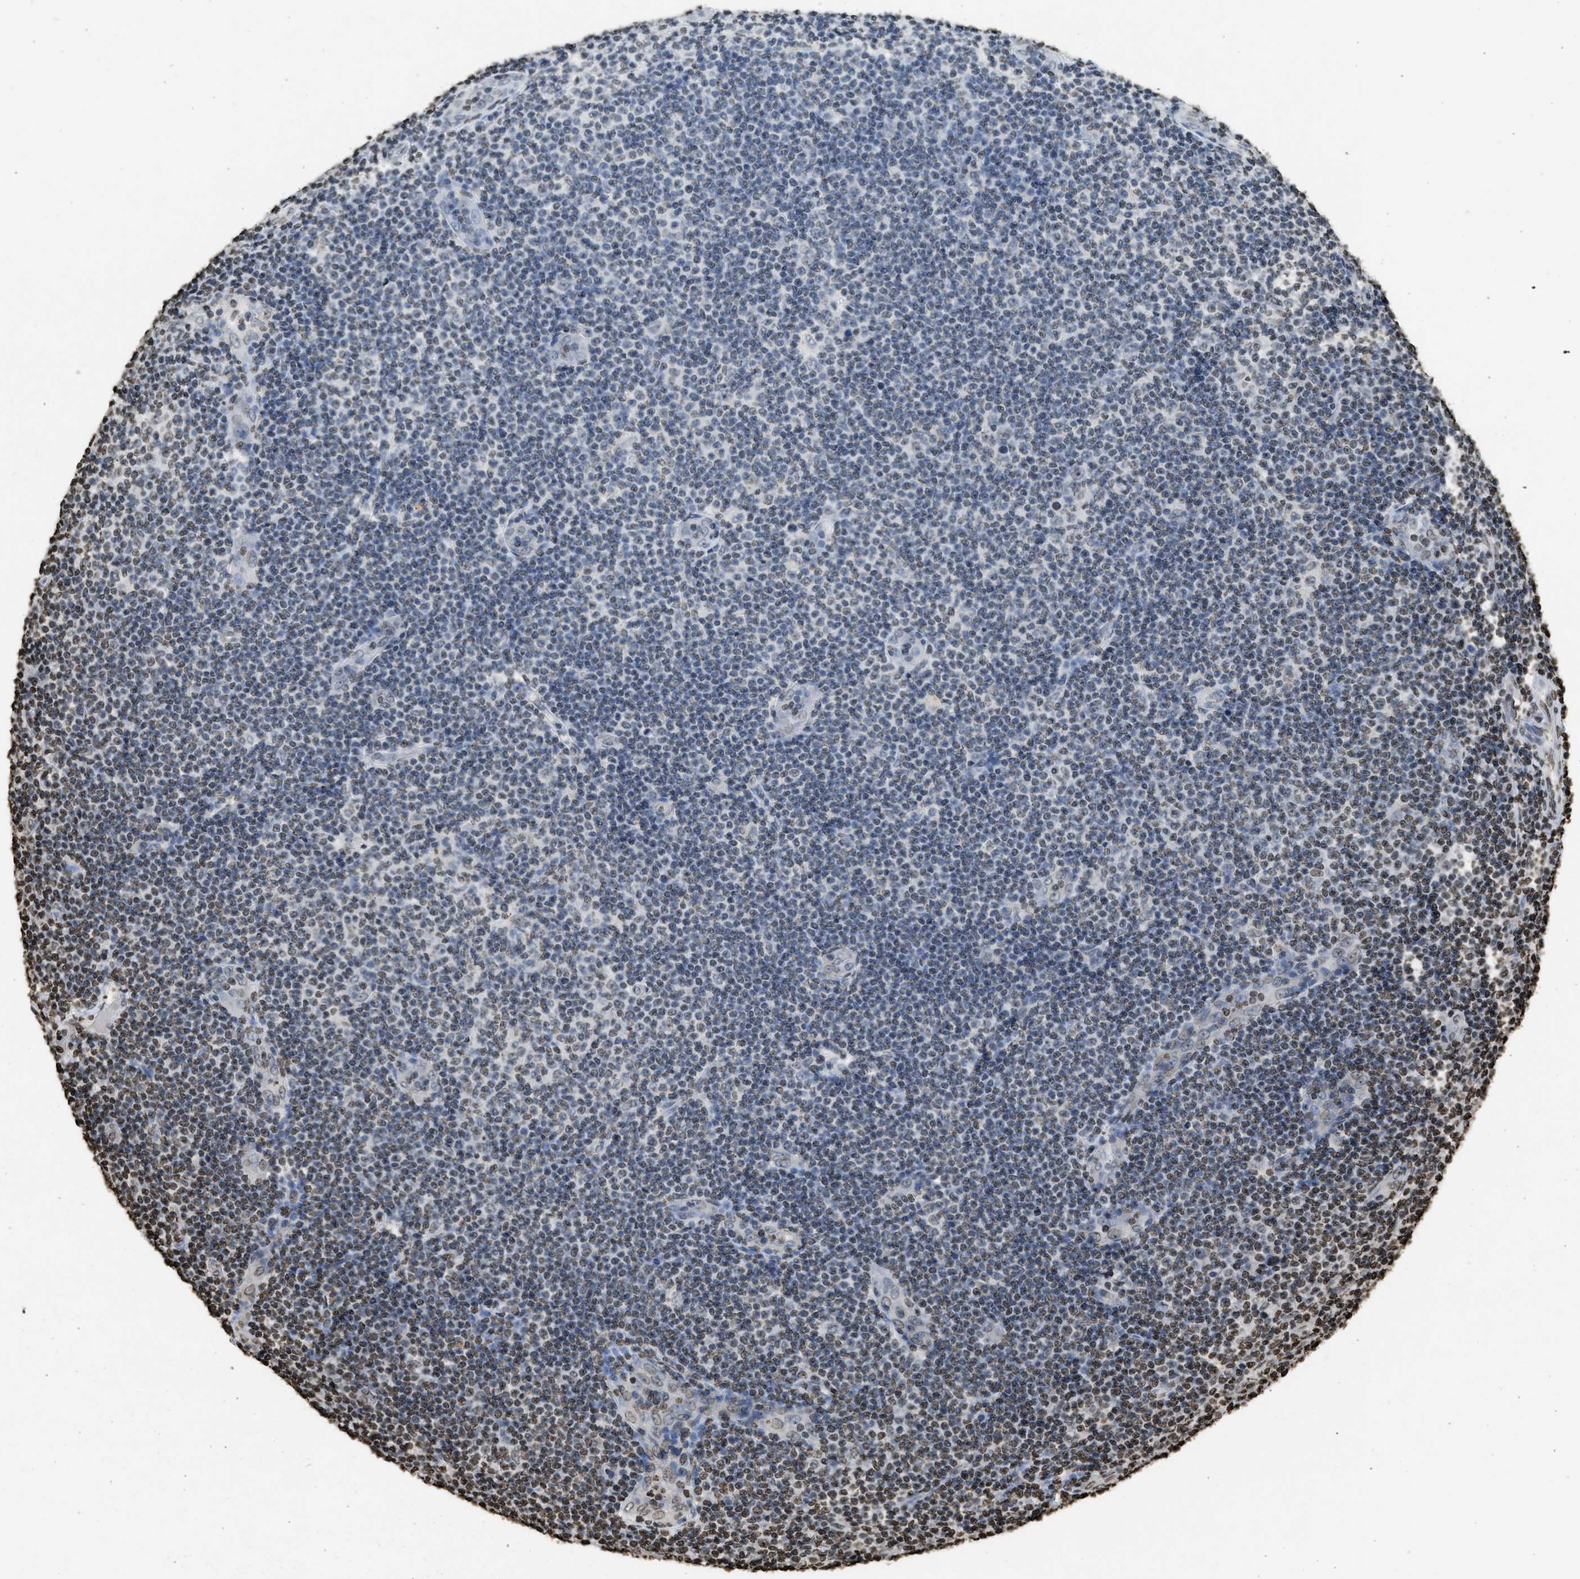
{"staining": {"intensity": "weak", "quantity": "25%-75%", "location": "nuclear"}, "tissue": "lymphoma", "cell_type": "Tumor cells", "image_type": "cancer", "snomed": [{"axis": "morphology", "description": "Malignant lymphoma, non-Hodgkin's type, Low grade"}, {"axis": "topography", "description": "Lymph node"}], "caption": "Immunohistochemistry micrograph of neoplastic tissue: lymphoma stained using immunohistochemistry (IHC) reveals low levels of weak protein expression localized specifically in the nuclear of tumor cells, appearing as a nuclear brown color.", "gene": "RRAGC", "patient": {"sex": "male", "age": 83}}